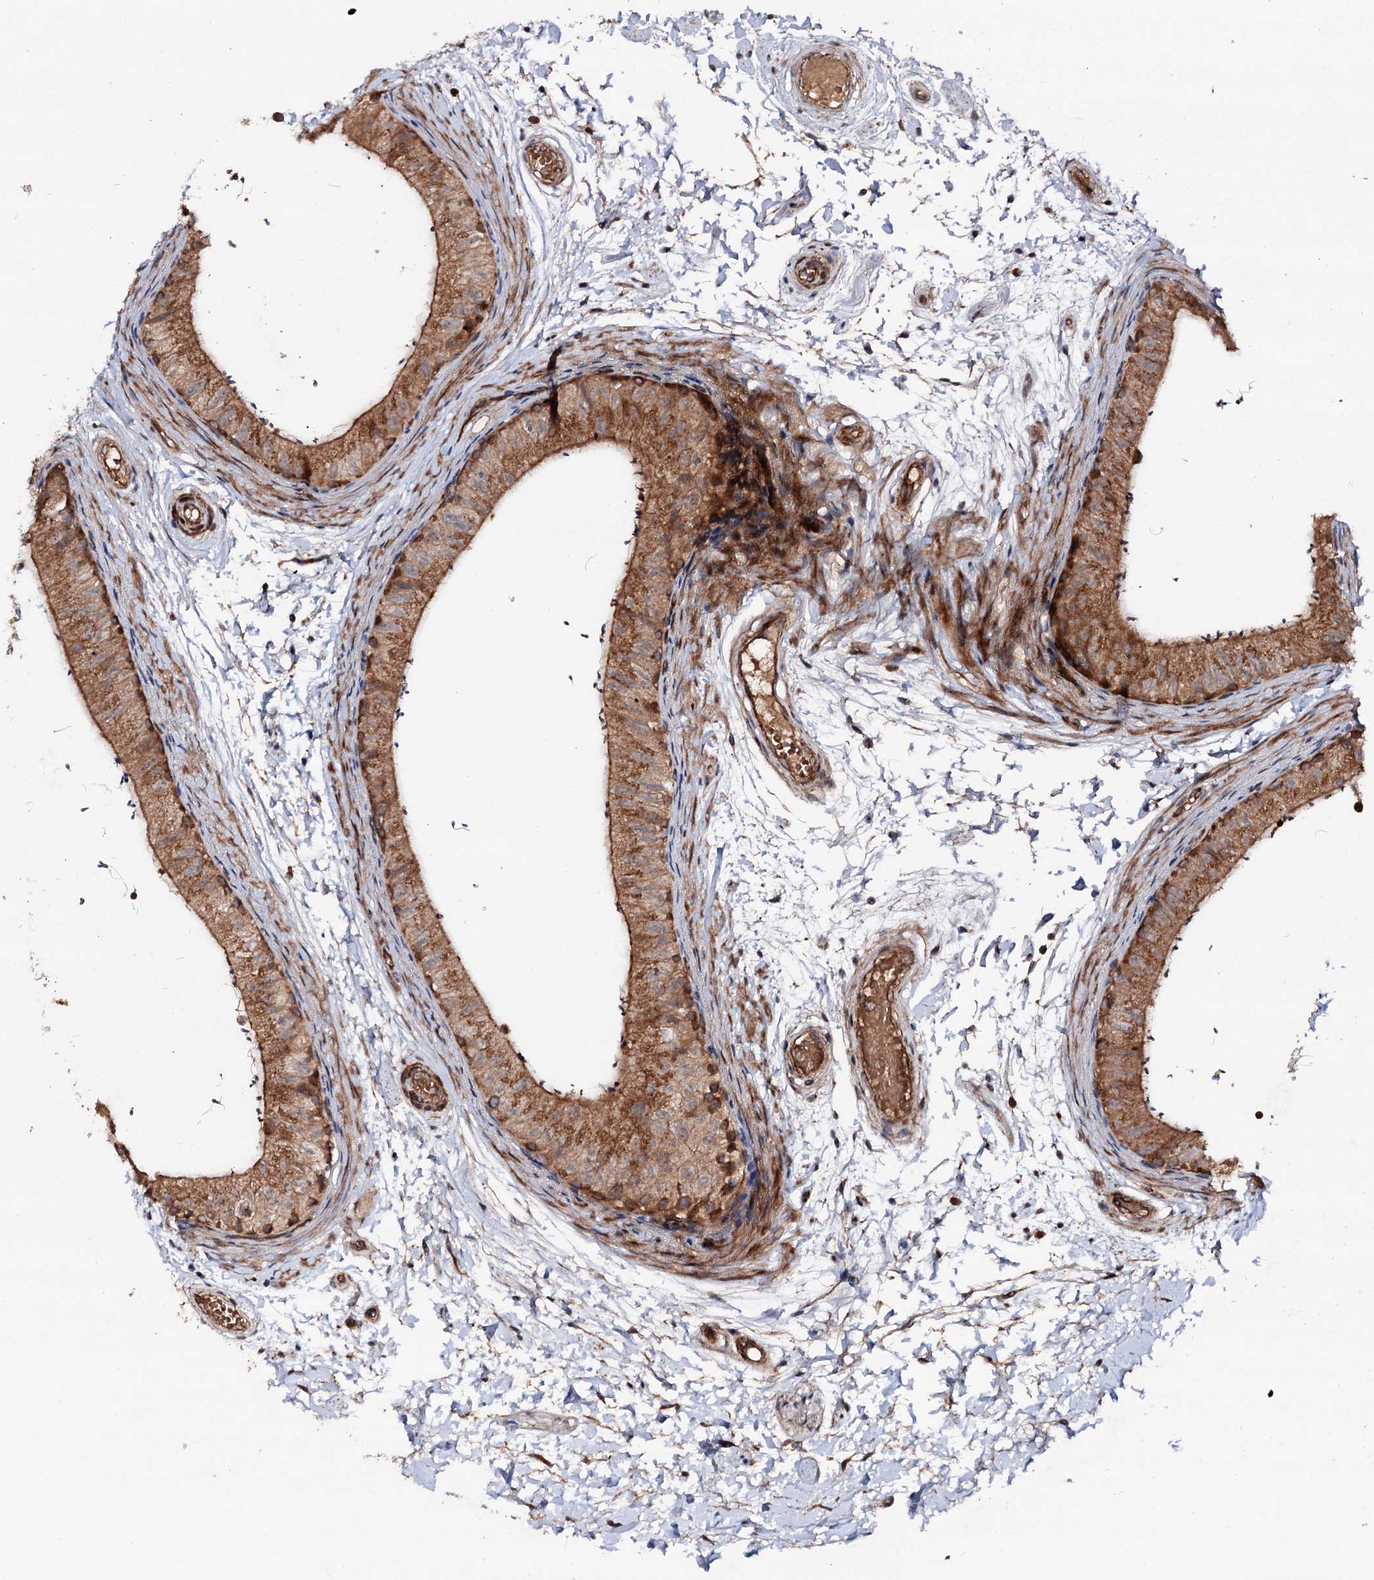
{"staining": {"intensity": "strong", "quantity": "25%-75%", "location": "cytoplasmic/membranous"}, "tissue": "epididymis", "cell_type": "Glandular cells", "image_type": "normal", "snomed": [{"axis": "morphology", "description": "Normal tissue, NOS"}, {"axis": "topography", "description": "Epididymis"}], "caption": "Approximately 25%-75% of glandular cells in normal epididymis exhibit strong cytoplasmic/membranous protein expression as visualized by brown immunohistochemical staining.", "gene": "ADGRG4", "patient": {"sex": "male", "age": 50}}